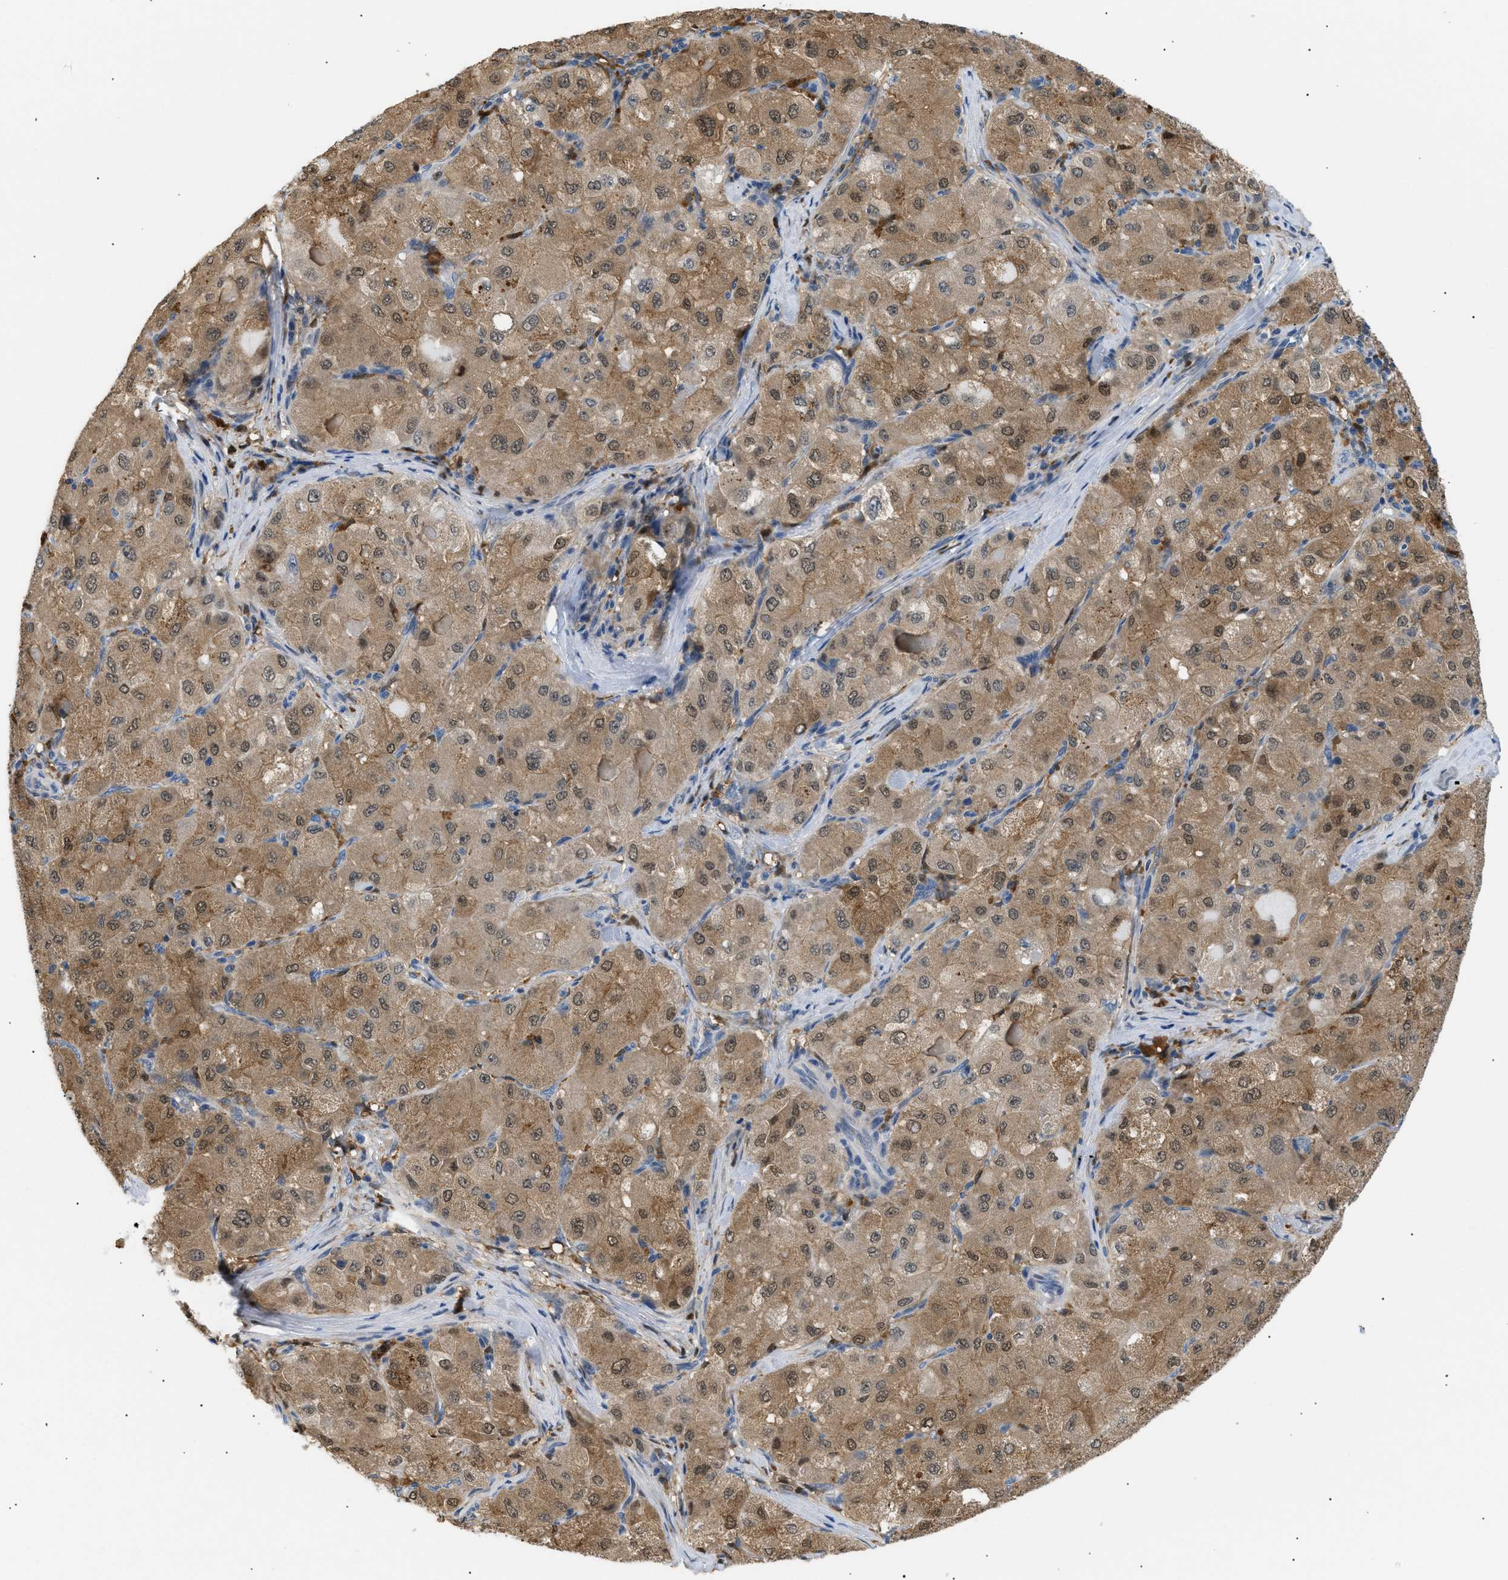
{"staining": {"intensity": "moderate", "quantity": ">75%", "location": "cytoplasmic/membranous,nuclear"}, "tissue": "liver cancer", "cell_type": "Tumor cells", "image_type": "cancer", "snomed": [{"axis": "morphology", "description": "Carcinoma, Hepatocellular, NOS"}, {"axis": "topography", "description": "Liver"}], "caption": "Liver hepatocellular carcinoma tissue demonstrates moderate cytoplasmic/membranous and nuclear staining in approximately >75% of tumor cells, visualized by immunohistochemistry. (DAB IHC, brown staining for protein, blue staining for nuclei).", "gene": "AKR1A1", "patient": {"sex": "male", "age": 80}}